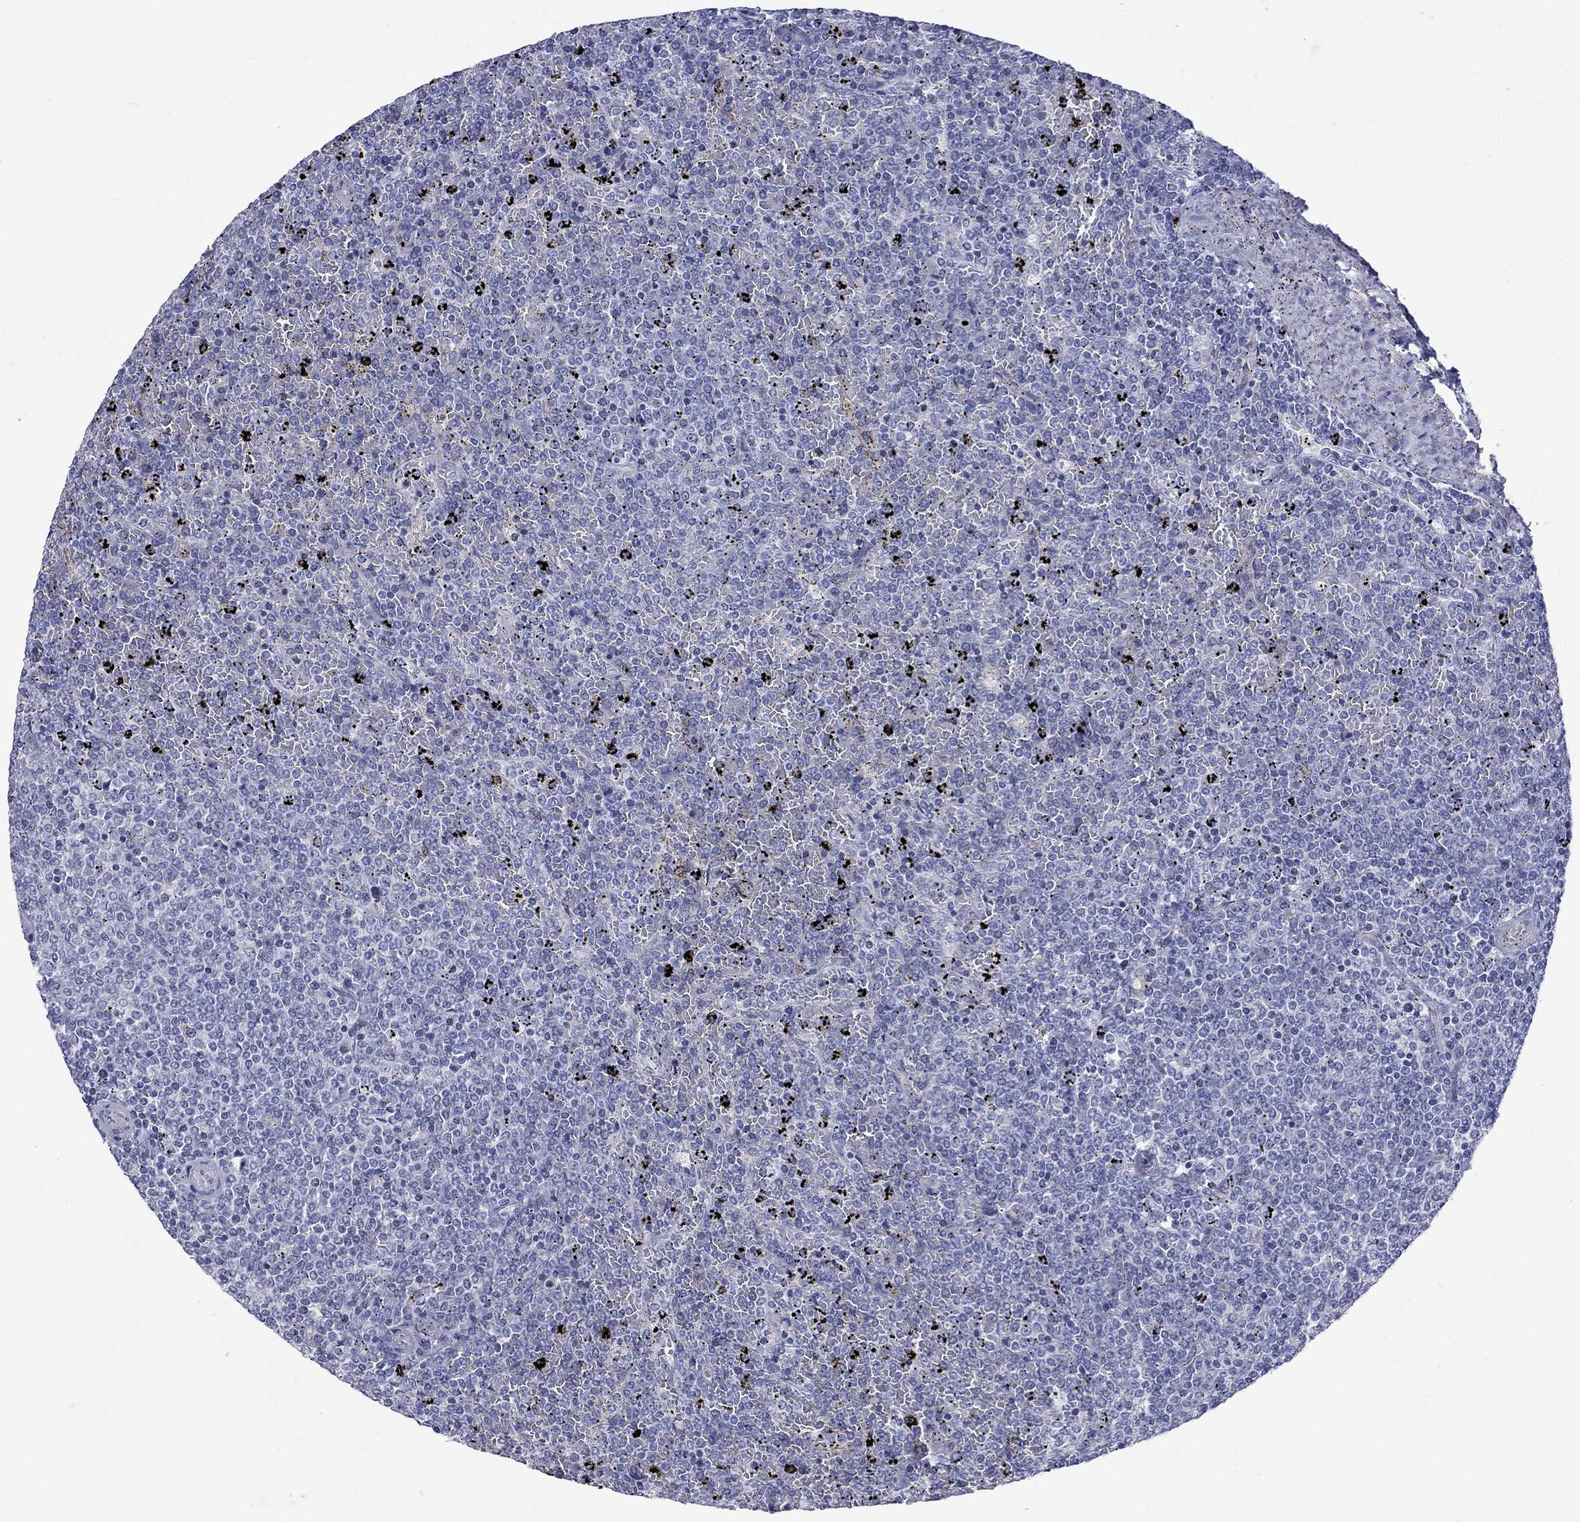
{"staining": {"intensity": "negative", "quantity": "none", "location": "none"}, "tissue": "lymphoma", "cell_type": "Tumor cells", "image_type": "cancer", "snomed": [{"axis": "morphology", "description": "Malignant lymphoma, non-Hodgkin's type, Low grade"}, {"axis": "topography", "description": "Spleen"}], "caption": "Low-grade malignant lymphoma, non-Hodgkin's type was stained to show a protein in brown. There is no significant positivity in tumor cells. (Stains: DAB immunohistochemistry (IHC) with hematoxylin counter stain, Microscopy: brightfield microscopy at high magnification).", "gene": "CTNNBIP1", "patient": {"sex": "female", "age": 77}}